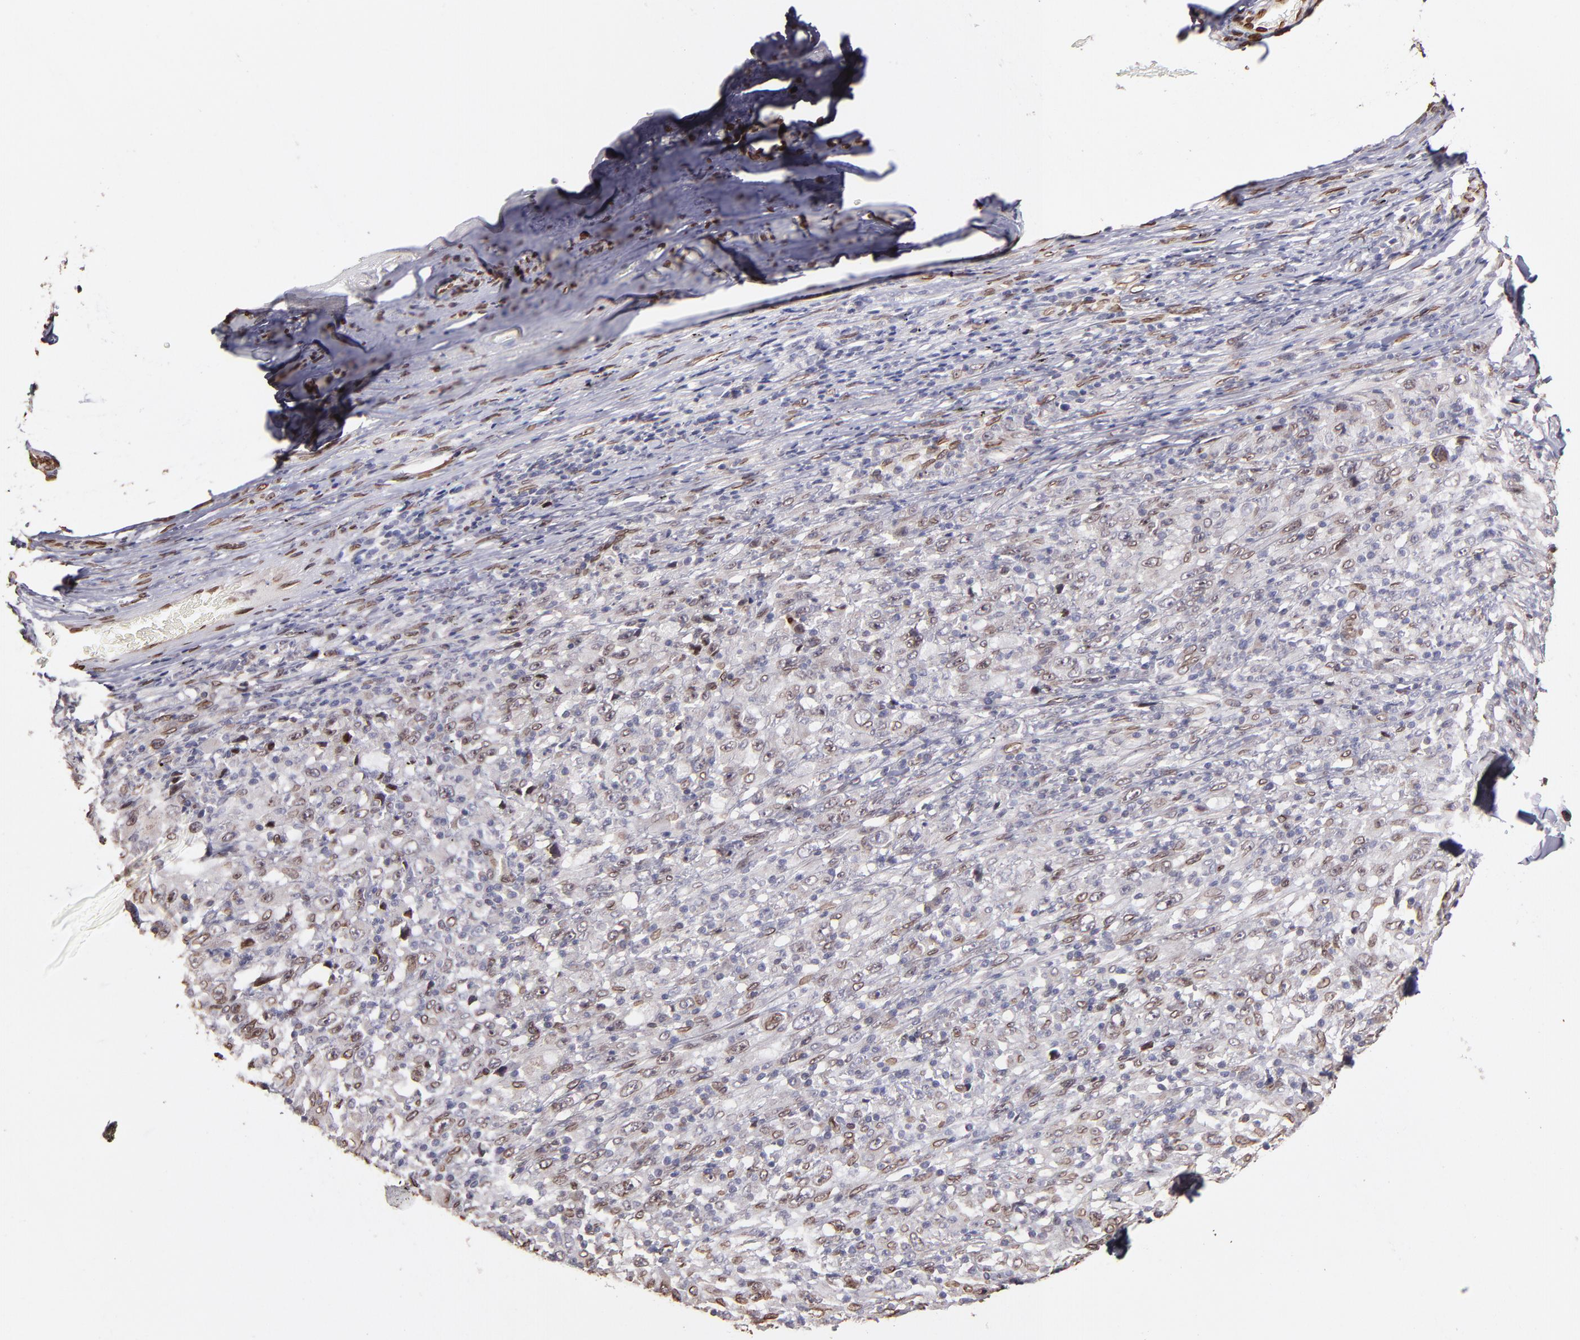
{"staining": {"intensity": "moderate", "quantity": ">75%", "location": "cytoplasmic/membranous,nuclear"}, "tissue": "melanoma", "cell_type": "Tumor cells", "image_type": "cancer", "snomed": [{"axis": "morphology", "description": "Malignant melanoma, Metastatic site"}, {"axis": "topography", "description": "Skin"}], "caption": "Melanoma stained with DAB (3,3'-diaminobenzidine) immunohistochemistry displays medium levels of moderate cytoplasmic/membranous and nuclear positivity in about >75% of tumor cells. (Brightfield microscopy of DAB IHC at high magnification).", "gene": "PUM3", "patient": {"sex": "female", "age": 56}}